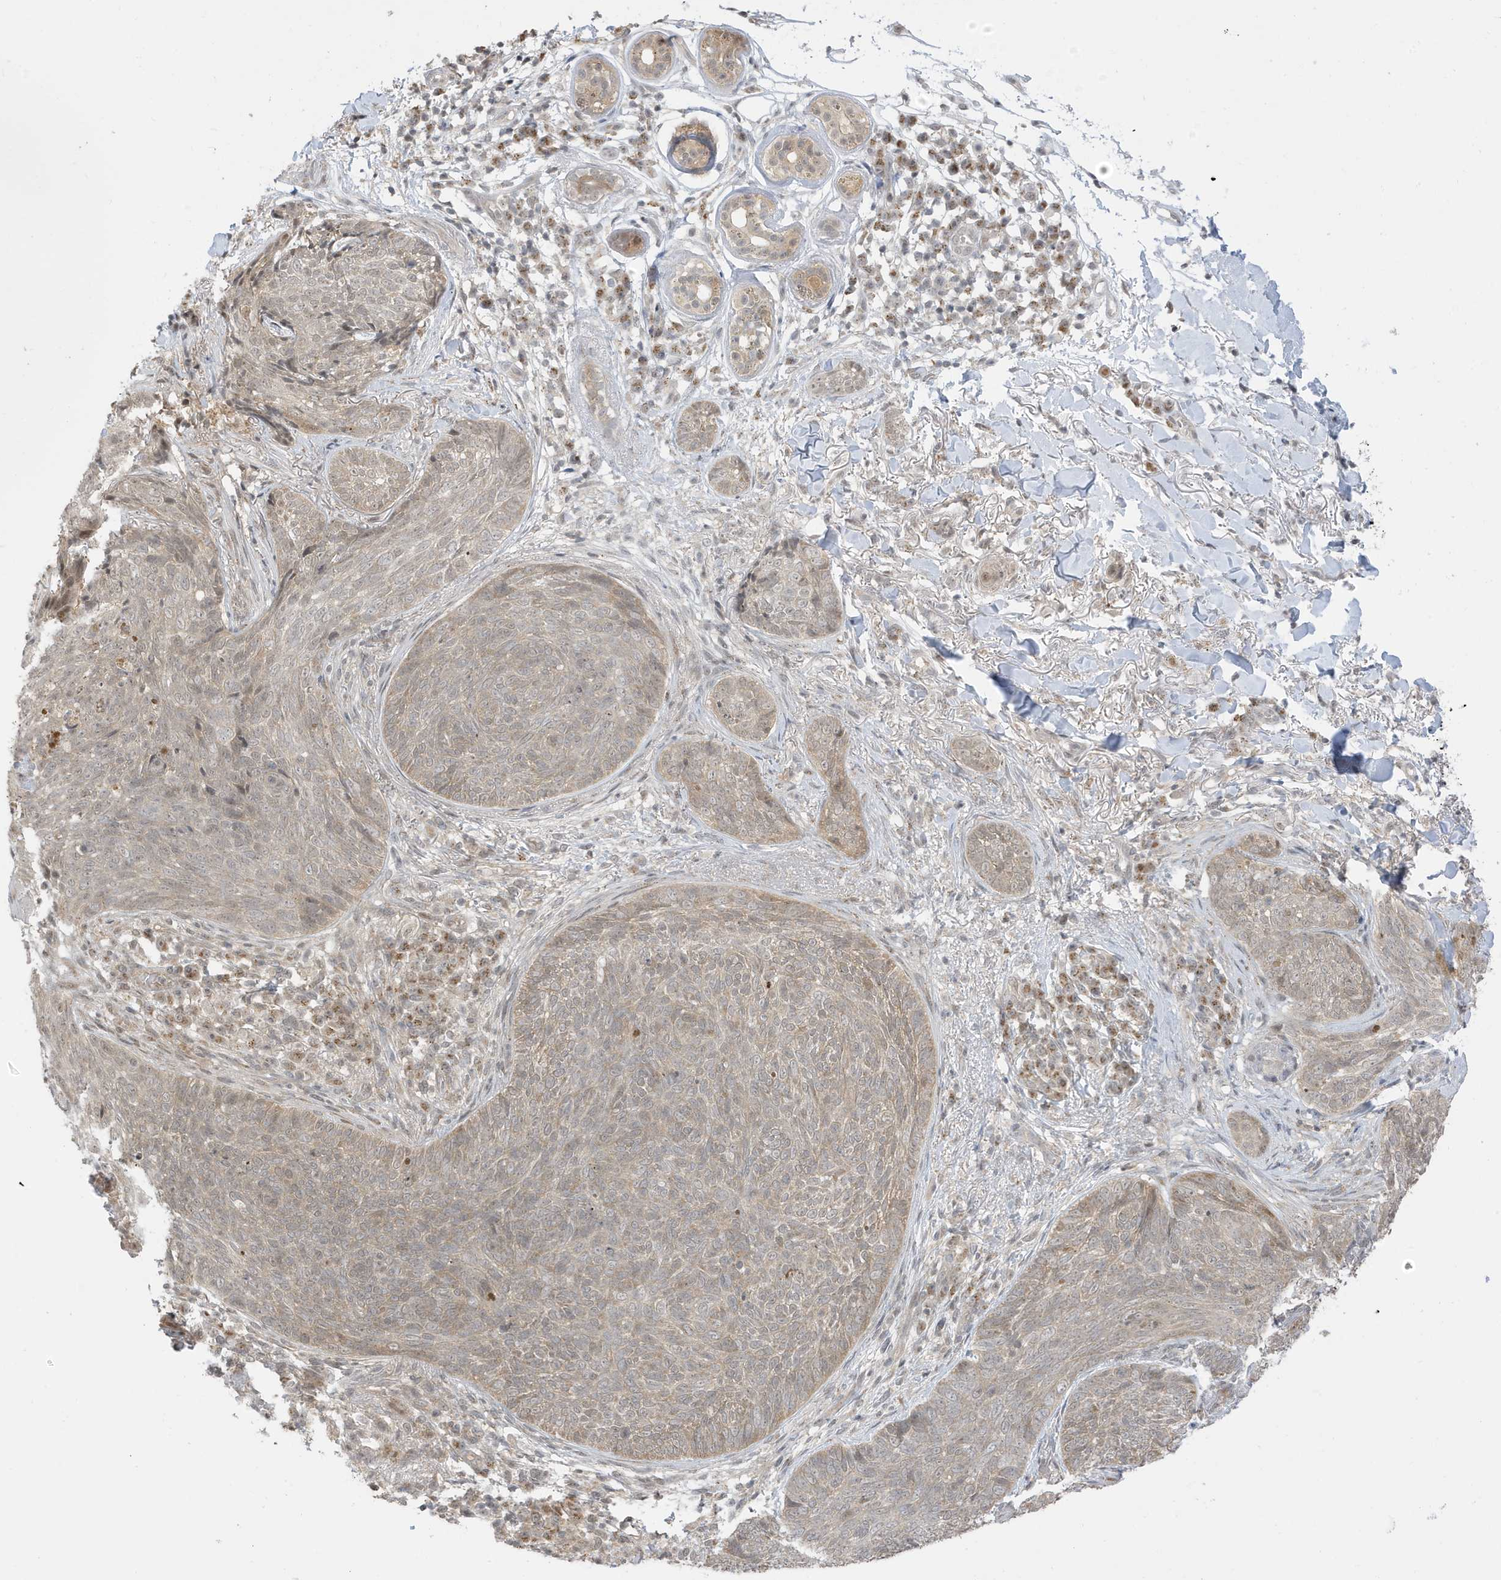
{"staining": {"intensity": "weak", "quantity": ">75%", "location": "cytoplasmic/membranous,nuclear"}, "tissue": "skin cancer", "cell_type": "Tumor cells", "image_type": "cancer", "snomed": [{"axis": "morphology", "description": "Basal cell carcinoma"}, {"axis": "topography", "description": "Skin"}], "caption": "A brown stain highlights weak cytoplasmic/membranous and nuclear positivity of a protein in human basal cell carcinoma (skin) tumor cells.", "gene": "TAB3", "patient": {"sex": "male", "age": 85}}